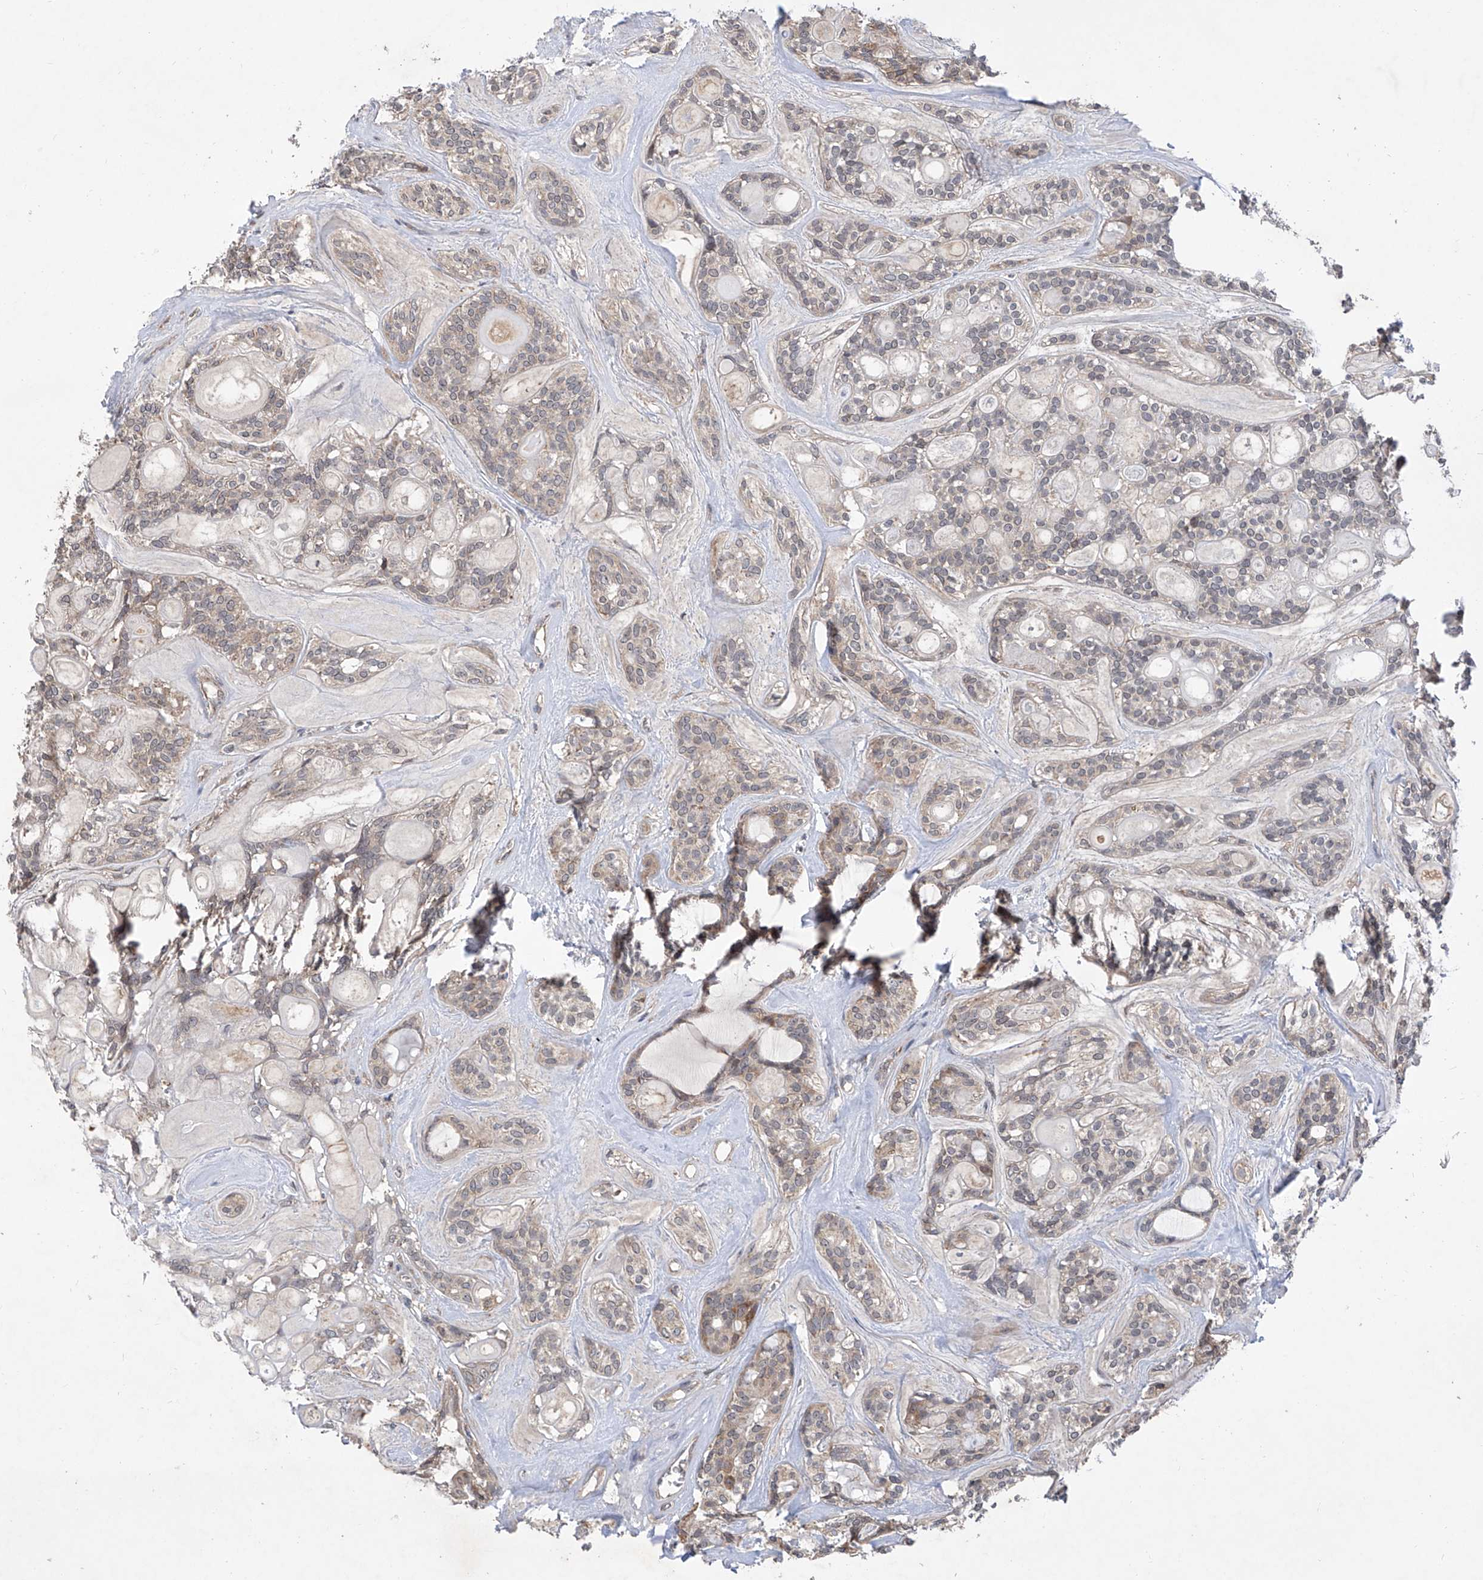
{"staining": {"intensity": "weak", "quantity": "<25%", "location": "cytoplasmic/membranous"}, "tissue": "head and neck cancer", "cell_type": "Tumor cells", "image_type": "cancer", "snomed": [{"axis": "morphology", "description": "Adenocarcinoma, NOS"}, {"axis": "topography", "description": "Head-Neck"}], "caption": "DAB (3,3'-diaminobenzidine) immunohistochemical staining of head and neck adenocarcinoma shows no significant positivity in tumor cells.", "gene": "USP45", "patient": {"sex": "male", "age": 66}}